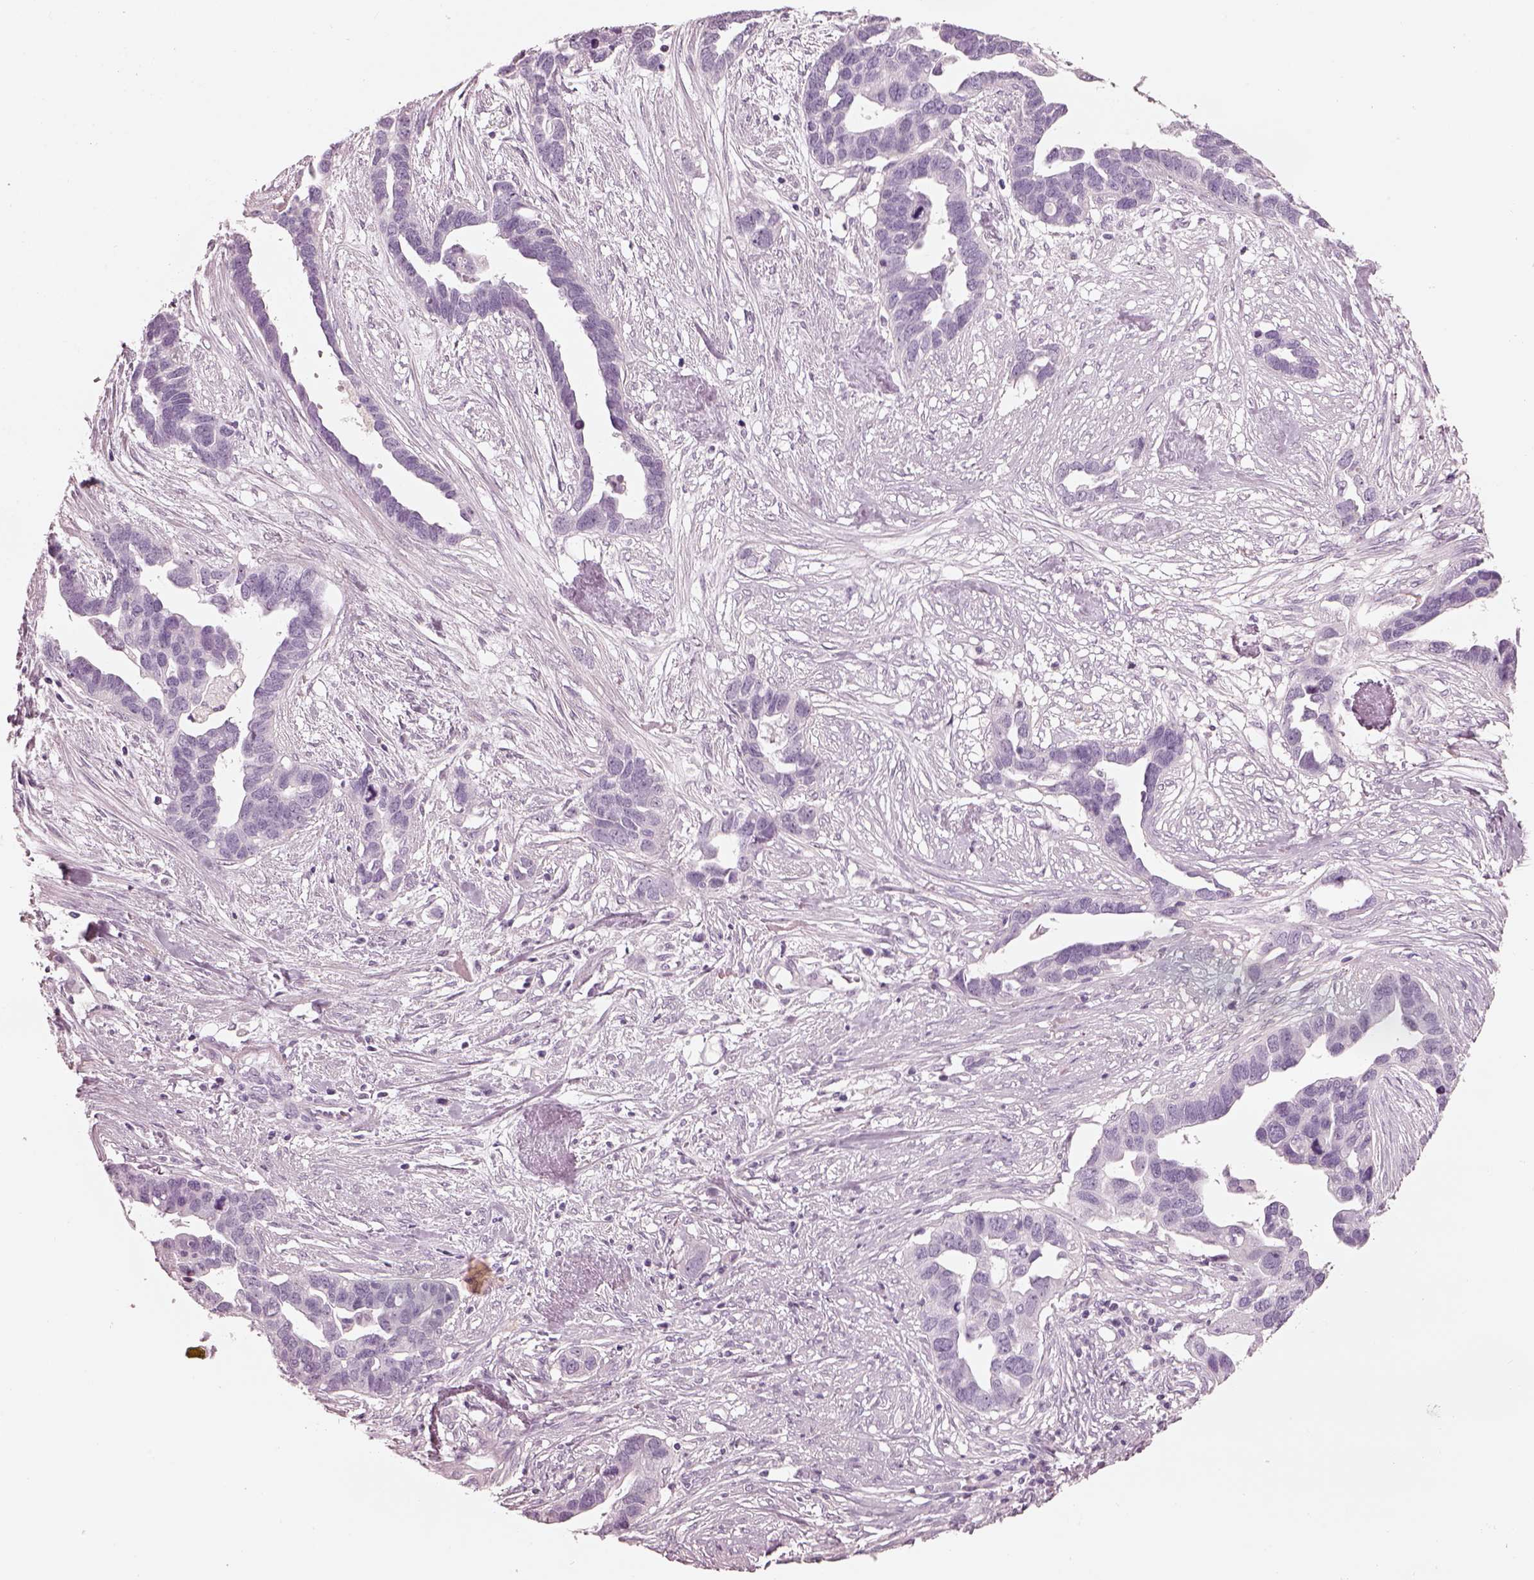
{"staining": {"intensity": "negative", "quantity": "none", "location": "none"}, "tissue": "ovarian cancer", "cell_type": "Tumor cells", "image_type": "cancer", "snomed": [{"axis": "morphology", "description": "Cystadenocarcinoma, serous, NOS"}, {"axis": "topography", "description": "Ovary"}], "caption": "IHC of ovarian serous cystadenocarcinoma demonstrates no staining in tumor cells. (DAB (3,3'-diaminobenzidine) immunohistochemistry (IHC), high magnification).", "gene": "RSPH9", "patient": {"sex": "female", "age": 54}}